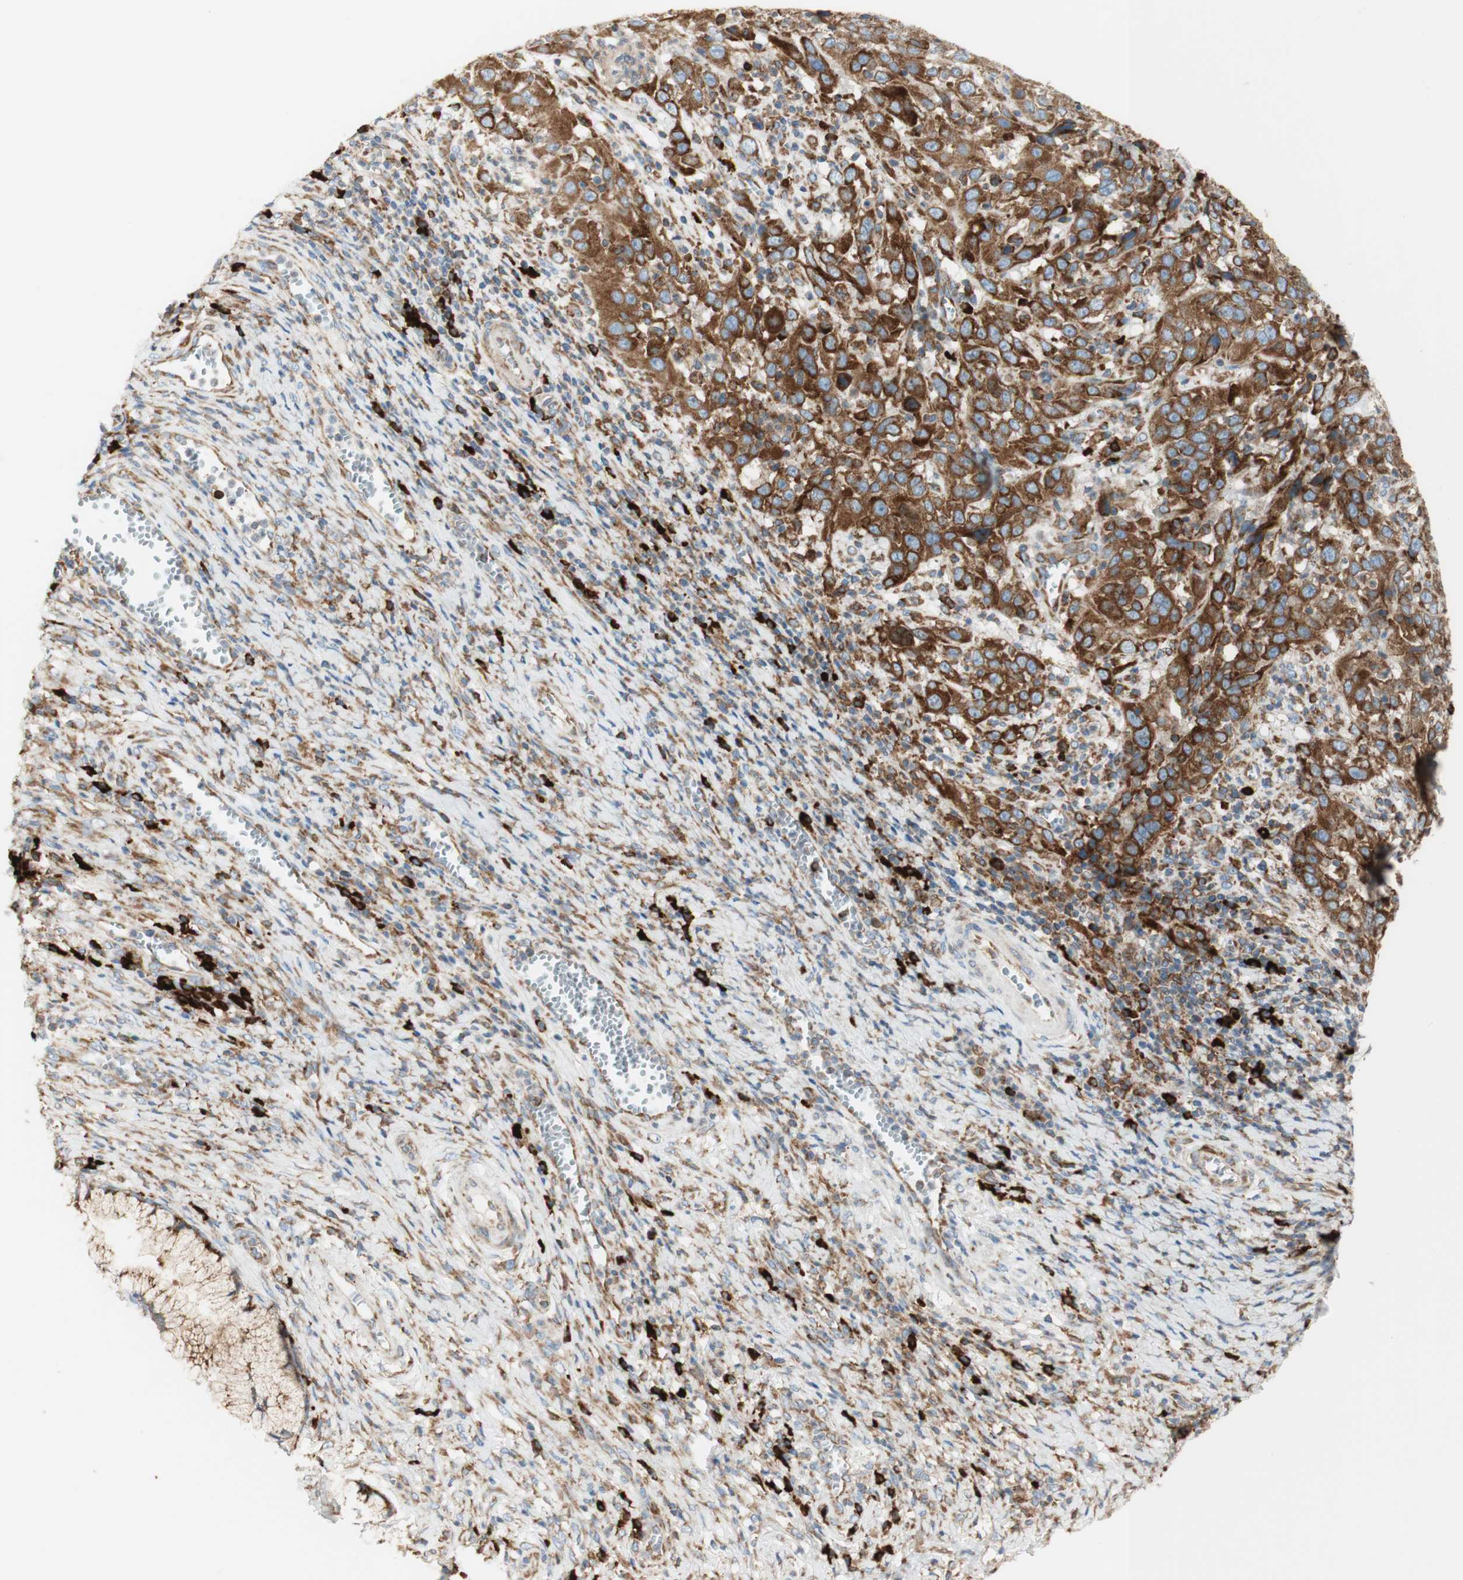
{"staining": {"intensity": "strong", "quantity": ">75%", "location": "cytoplasmic/membranous"}, "tissue": "cervical cancer", "cell_type": "Tumor cells", "image_type": "cancer", "snomed": [{"axis": "morphology", "description": "Squamous cell carcinoma, NOS"}, {"axis": "topography", "description": "Cervix"}], "caption": "A photomicrograph of human cervical squamous cell carcinoma stained for a protein shows strong cytoplasmic/membranous brown staining in tumor cells.", "gene": "MANF", "patient": {"sex": "female", "age": 32}}